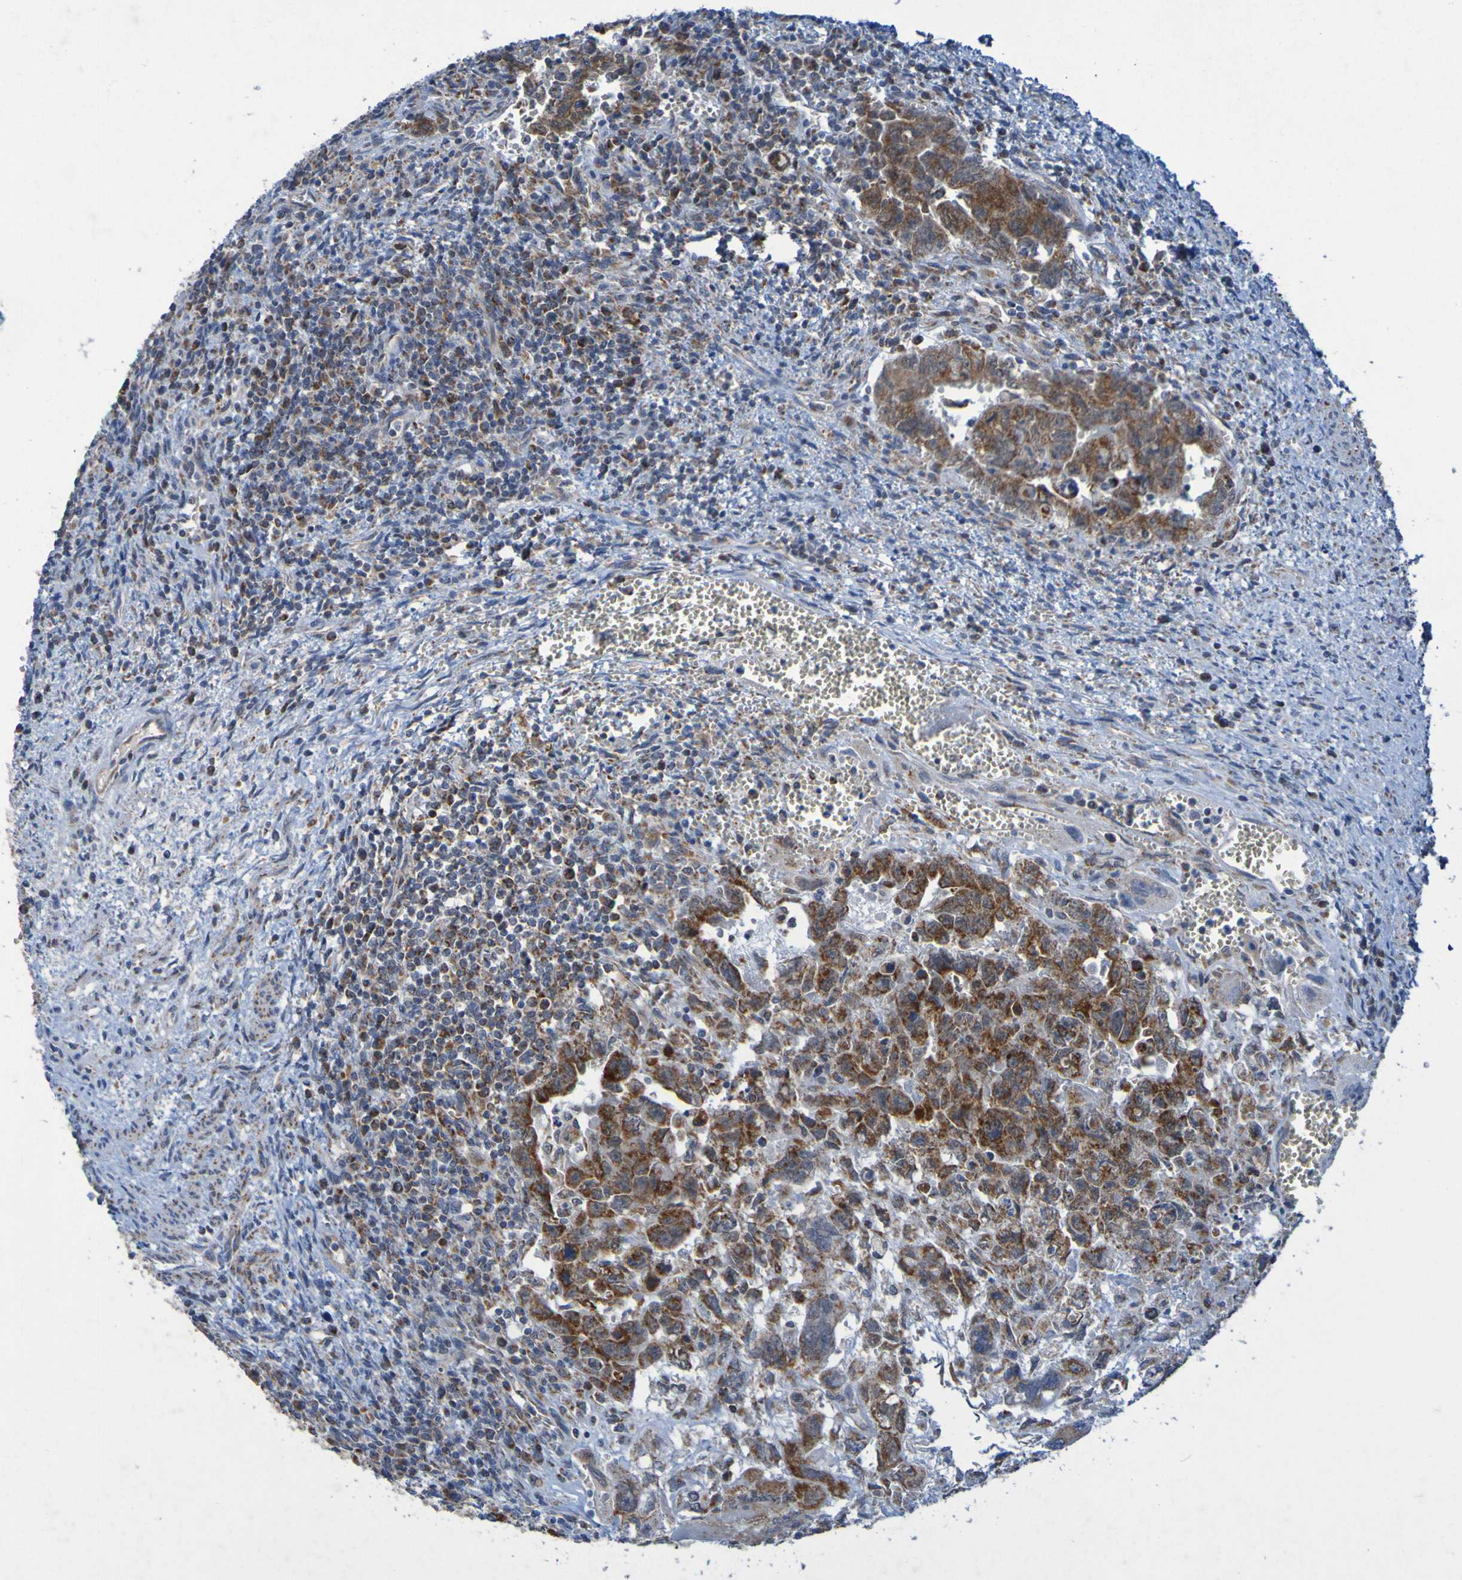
{"staining": {"intensity": "strong", "quantity": ">75%", "location": "cytoplasmic/membranous"}, "tissue": "testis cancer", "cell_type": "Tumor cells", "image_type": "cancer", "snomed": [{"axis": "morphology", "description": "Carcinoma, Embryonal, NOS"}, {"axis": "topography", "description": "Testis"}], "caption": "Protein staining of testis embryonal carcinoma tissue displays strong cytoplasmic/membranous positivity in approximately >75% of tumor cells. (DAB (3,3'-diaminobenzidine) IHC, brown staining for protein, blue staining for nuclei).", "gene": "CCDC51", "patient": {"sex": "male", "age": 28}}